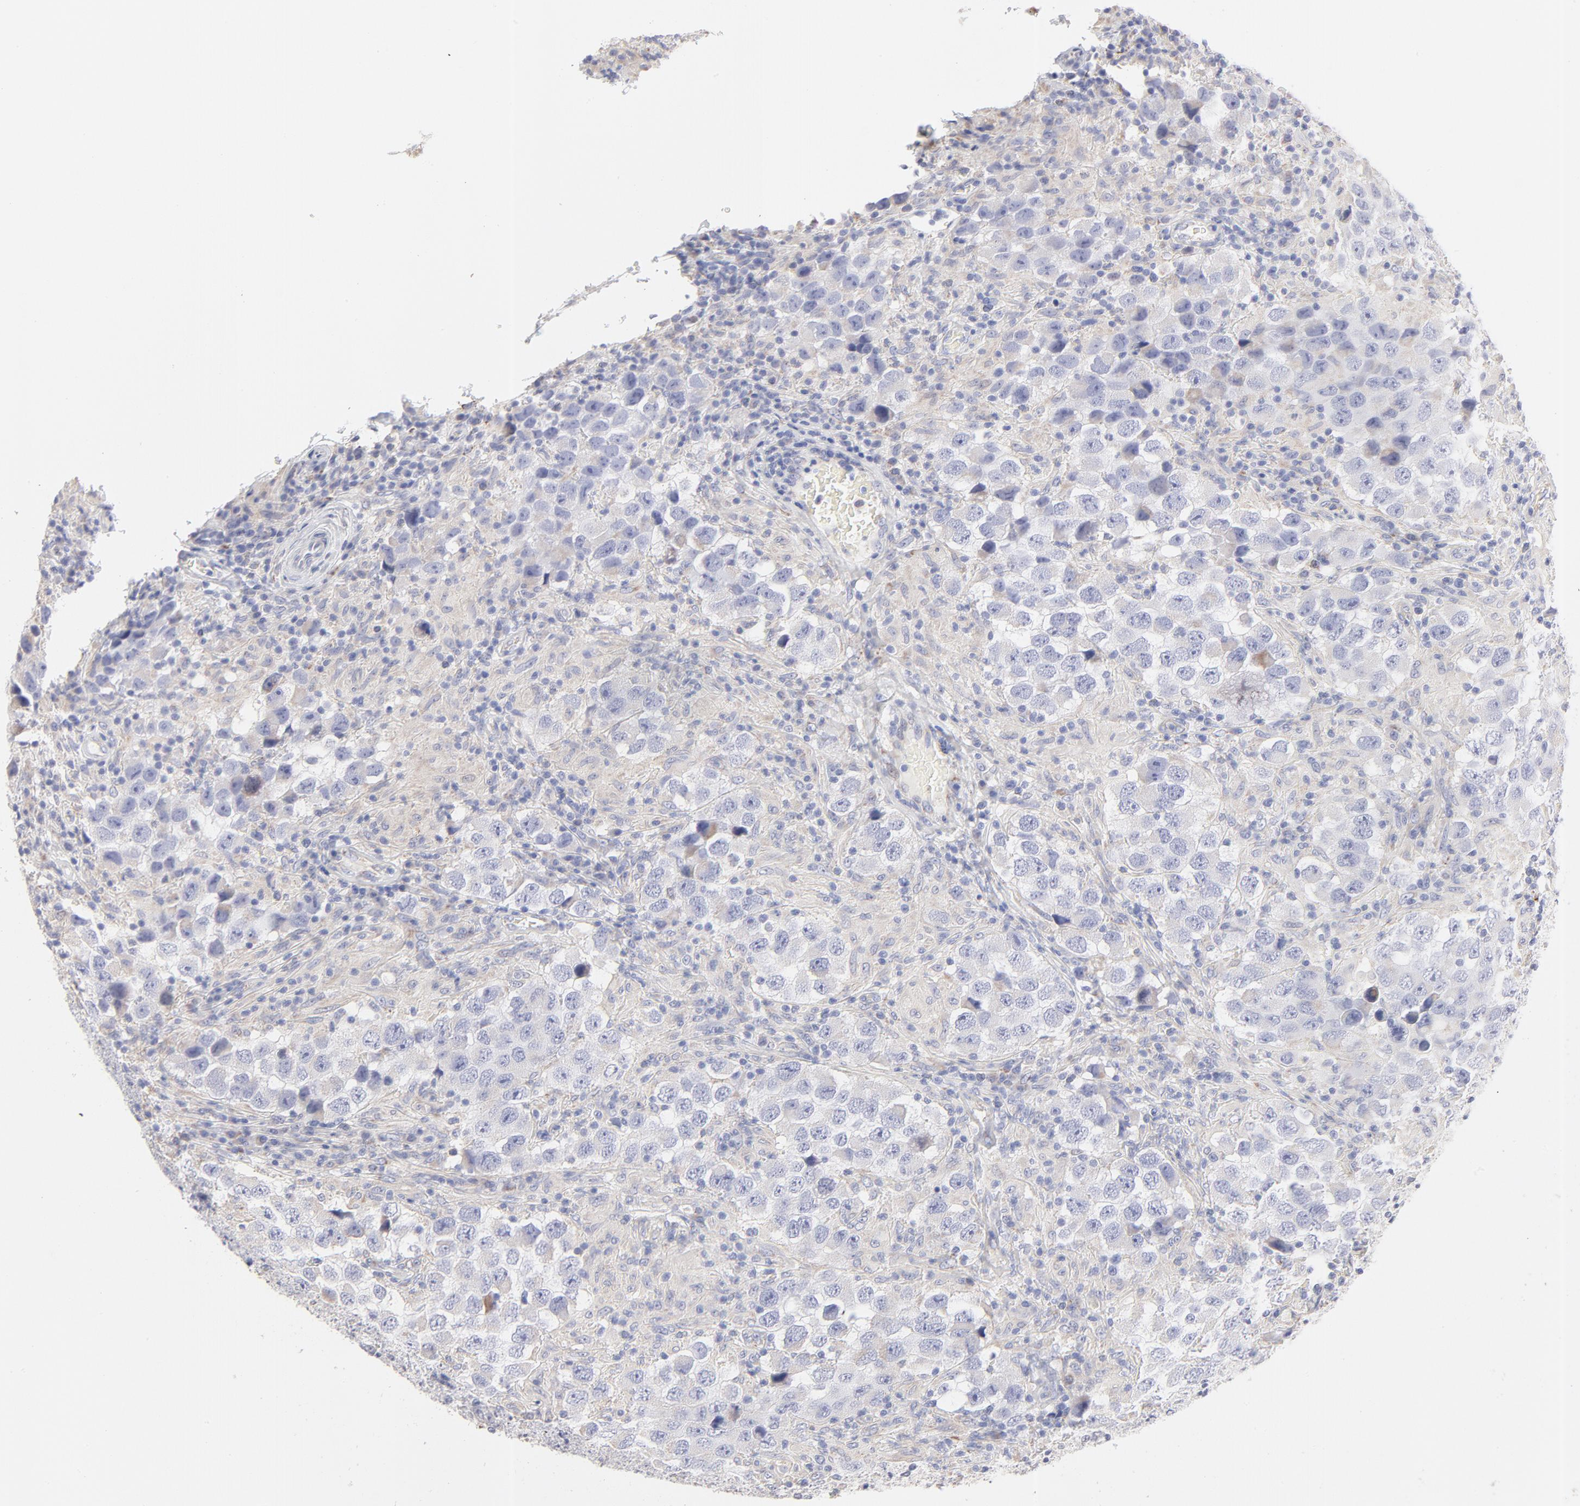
{"staining": {"intensity": "negative", "quantity": "none", "location": "none"}, "tissue": "testis cancer", "cell_type": "Tumor cells", "image_type": "cancer", "snomed": [{"axis": "morphology", "description": "Carcinoma, Embryonal, NOS"}, {"axis": "topography", "description": "Testis"}], "caption": "Tumor cells show no significant expression in testis cancer.", "gene": "TST", "patient": {"sex": "male", "age": 21}}